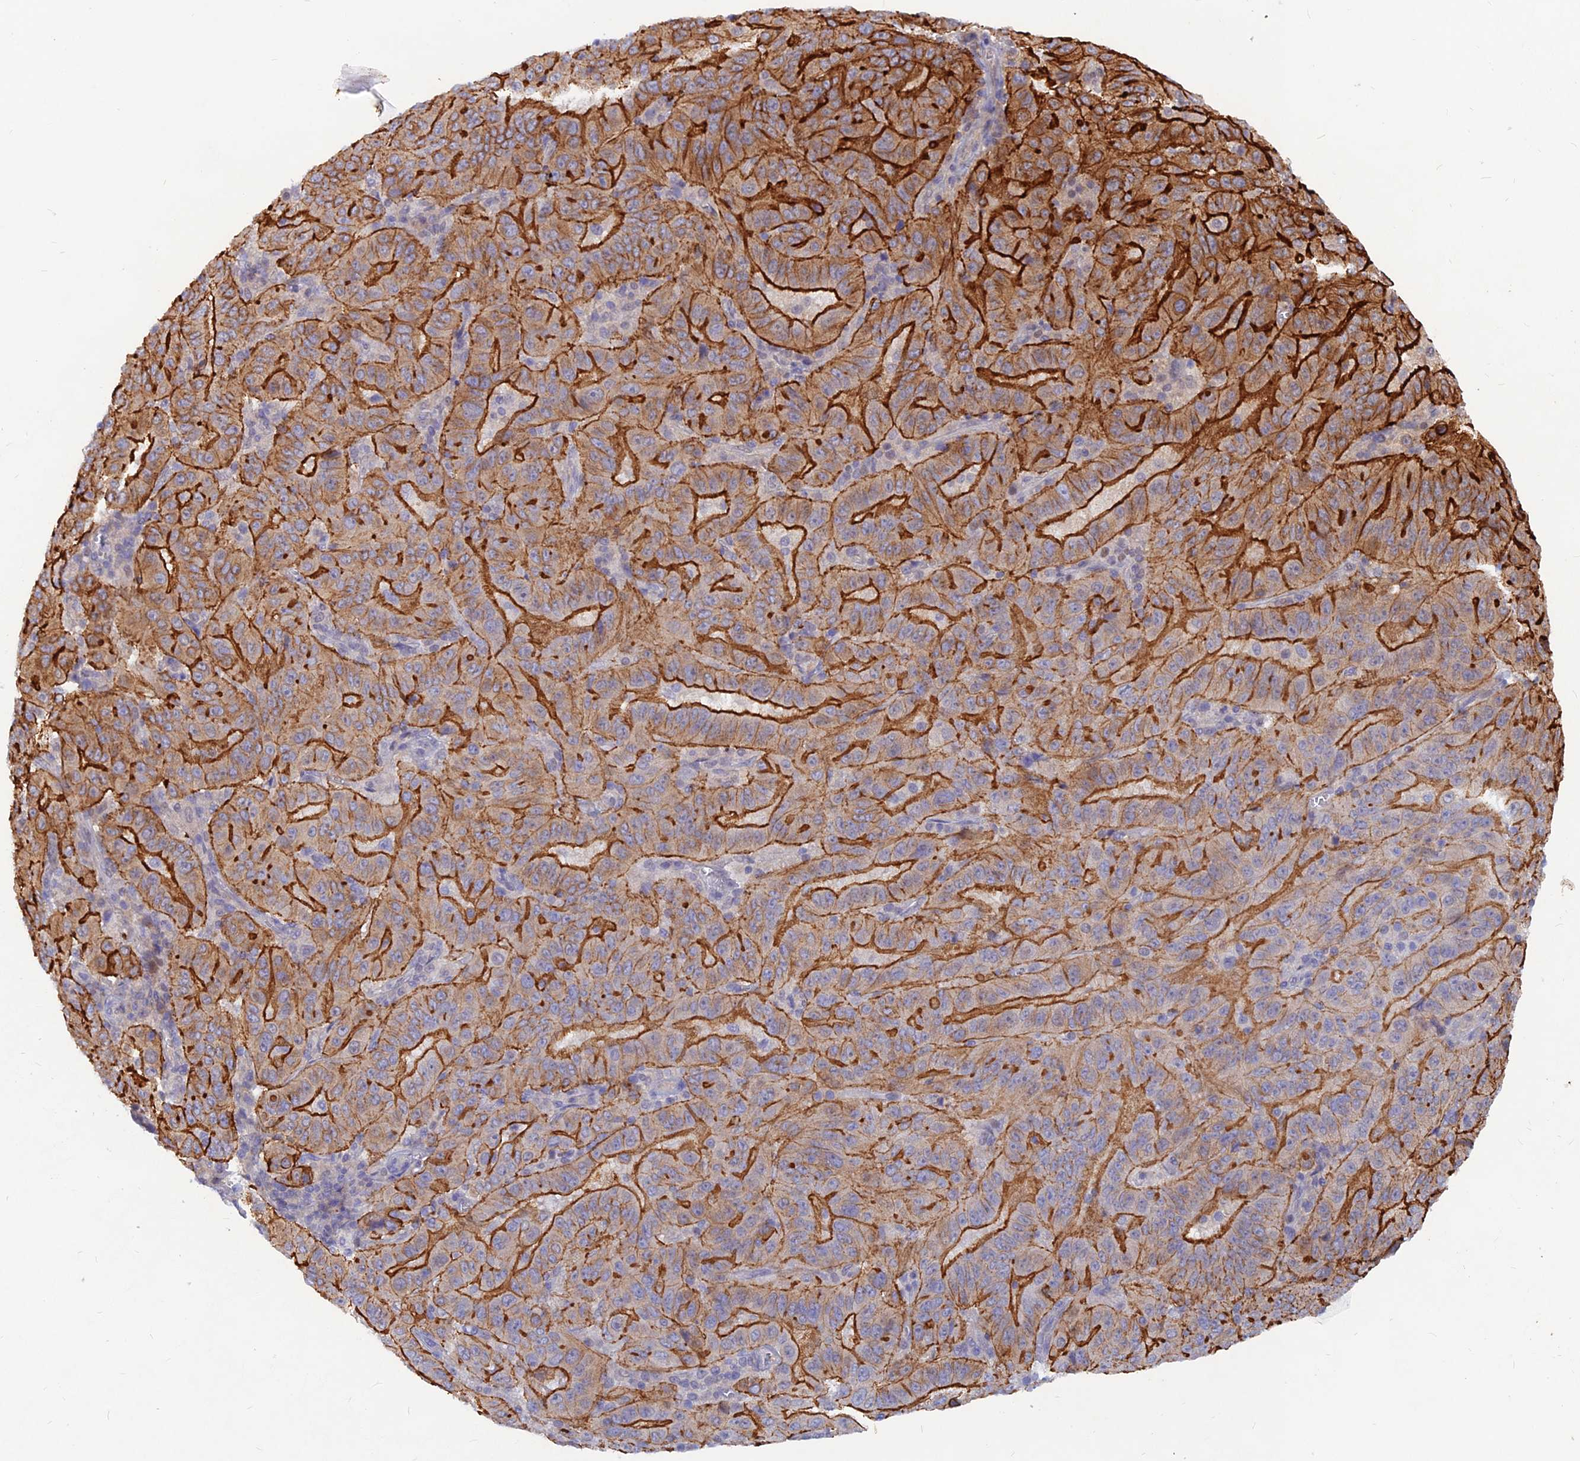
{"staining": {"intensity": "strong", "quantity": "25%-75%", "location": "cytoplasmic/membranous"}, "tissue": "pancreatic cancer", "cell_type": "Tumor cells", "image_type": "cancer", "snomed": [{"axis": "morphology", "description": "Adenocarcinoma, NOS"}, {"axis": "topography", "description": "Pancreas"}], "caption": "Immunohistochemistry (IHC) micrograph of neoplastic tissue: human pancreatic adenocarcinoma stained using IHC reveals high levels of strong protein expression localized specifically in the cytoplasmic/membranous of tumor cells, appearing as a cytoplasmic/membranous brown color.", "gene": "DNAJC16", "patient": {"sex": "male", "age": 63}}